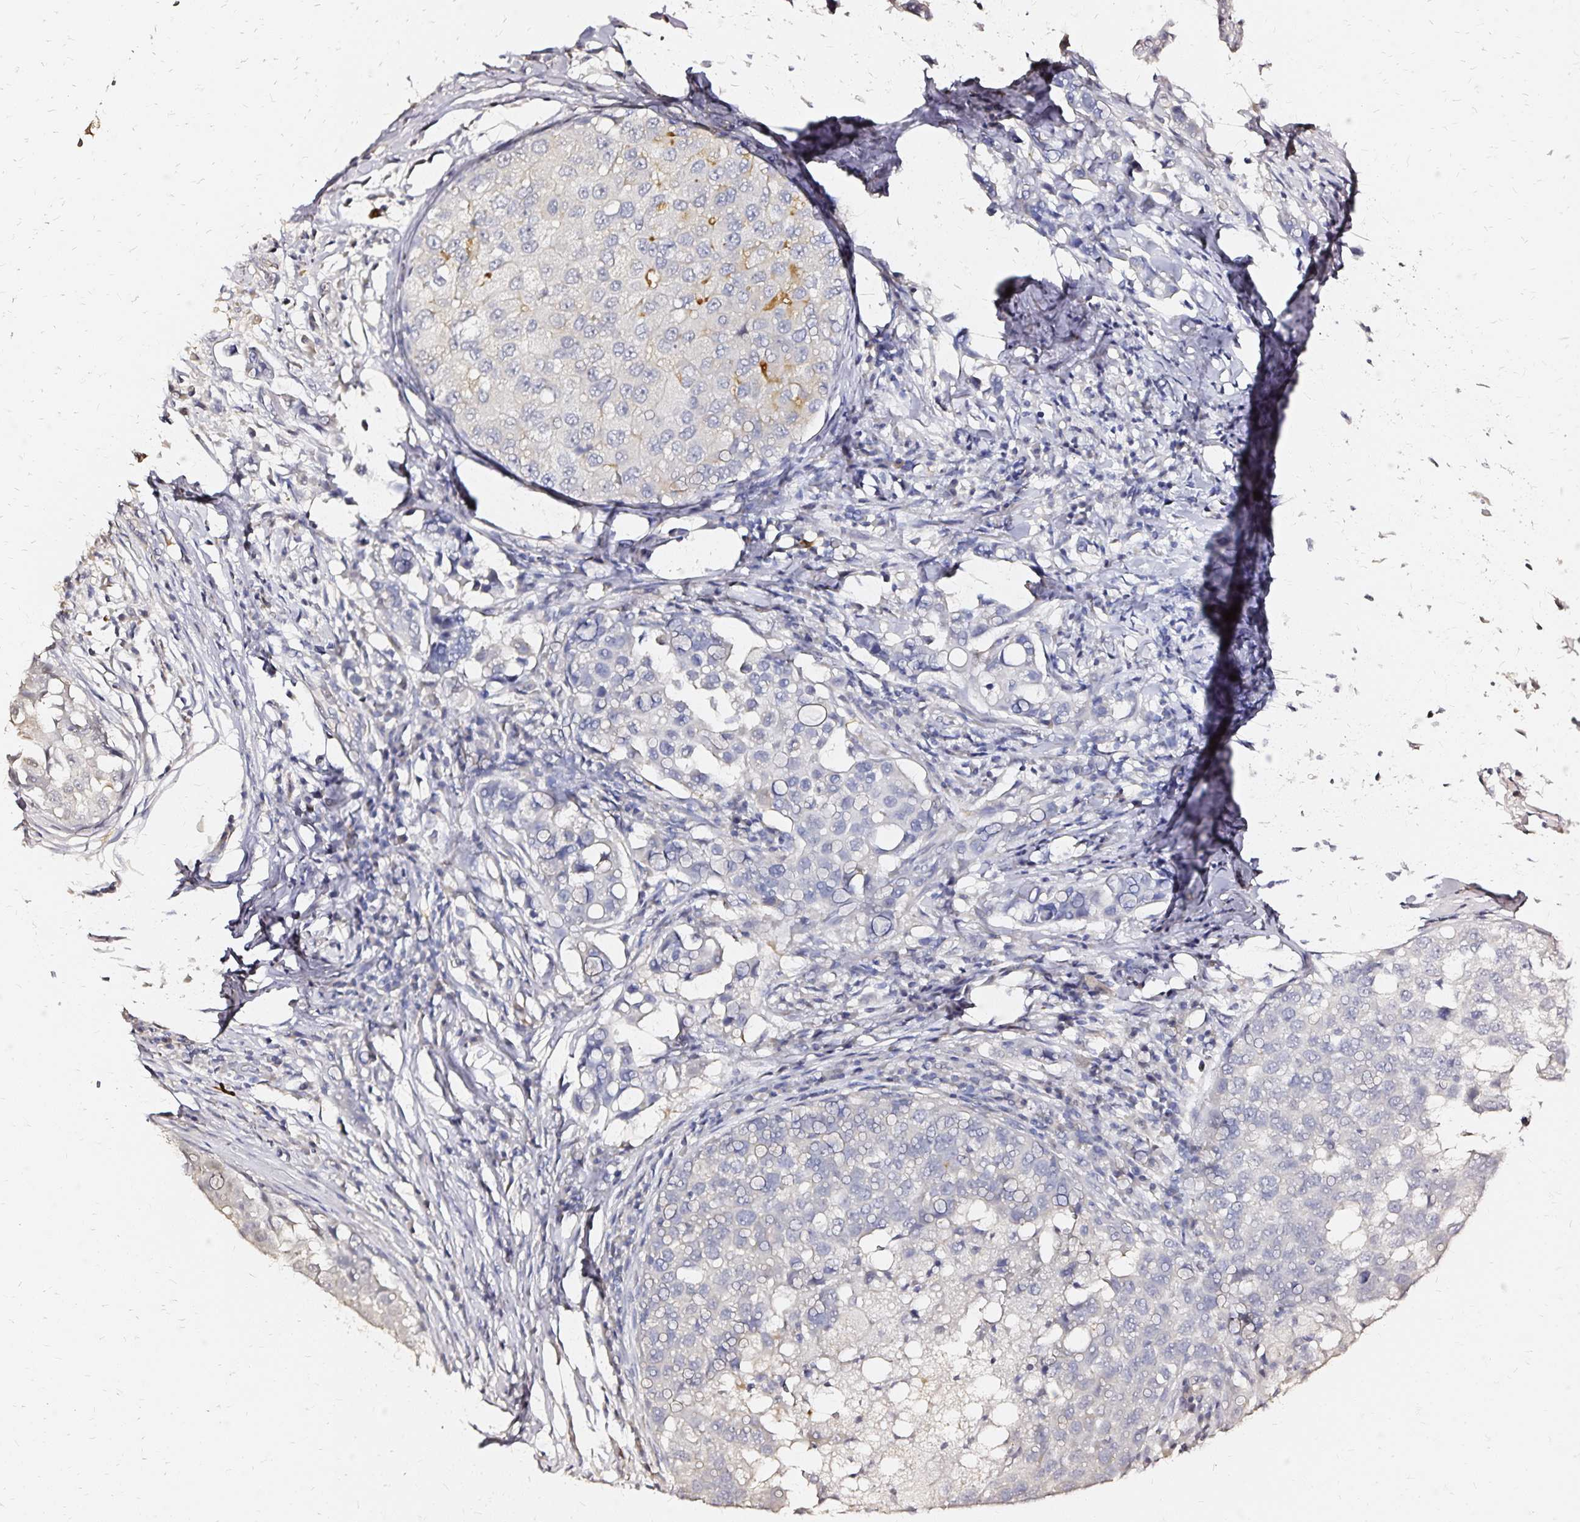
{"staining": {"intensity": "negative", "quantity": "none", "location": "none"}, "tissue": "breast cancer", "cell_type": "Tumor cells", "image_type": "cancer", "snomed": [{"axis": "morphology", "description": "Duct carcinoma"}, {"axis": "topography", "description": "Breast"}], "caption": "A histopathology image of breast cancer (infiltrating ductal carcinoma) stained for a protein demonstrates no brown staining in tumor cells.", "gene": "SLC5A1", "patient": {"sex": "female", "age": 27}}